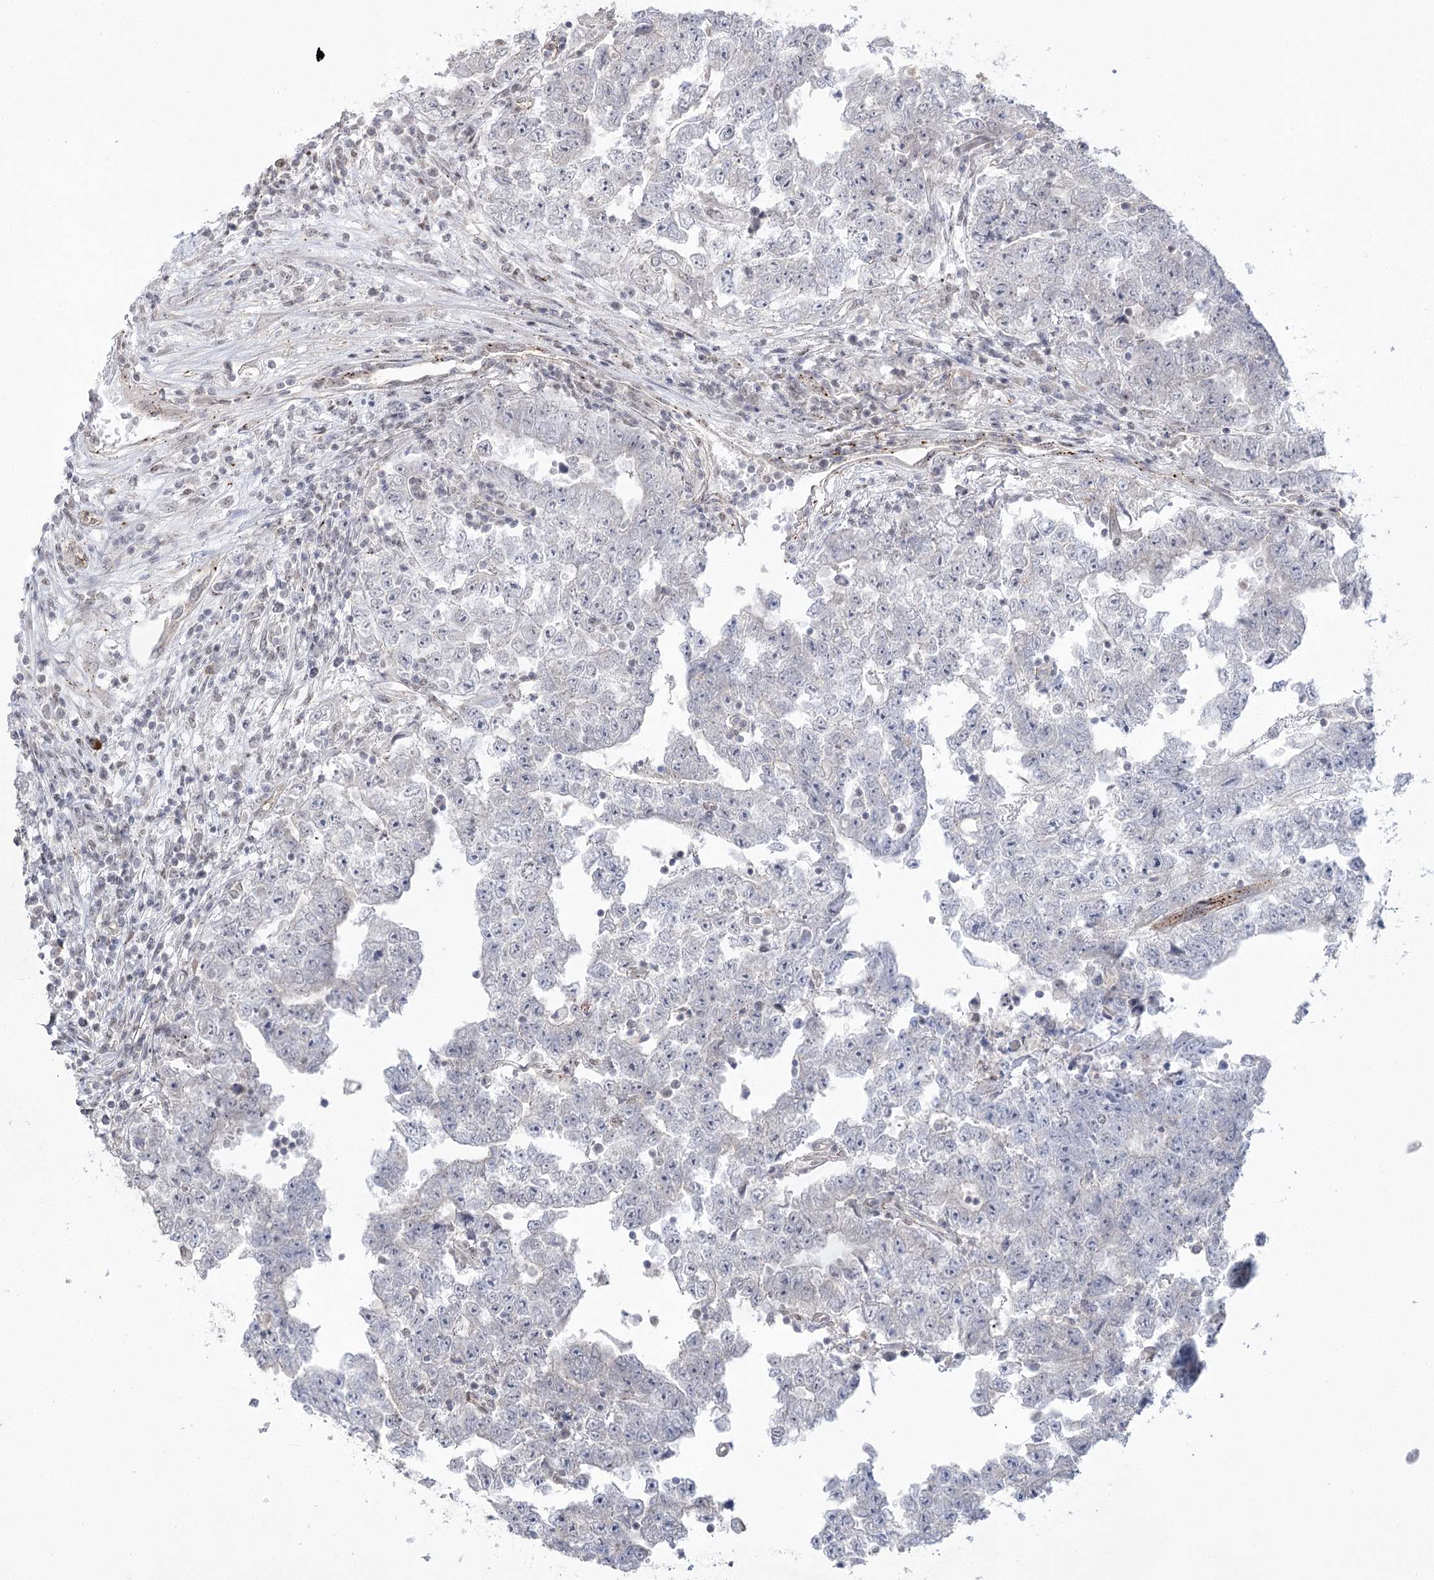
{"staining": {"intensity": "negative", "quantity": "none", "location": "none"}, "tissue": "testis cancer", "cell_type": "Tumor cells", "image_type": "cancer", "snomed": [{"axis": "morphology", "description": "Carcinoma, Embryonal, NOS"}, {"axis": "topography", "description": "Testis"}], "caption": "Testis embryonal carcinoma was stained to show a protein in brown. There is no significant staining in tumor cells.", "gene": "AMTN", "patient": {"sex": "male", "age": 25}}